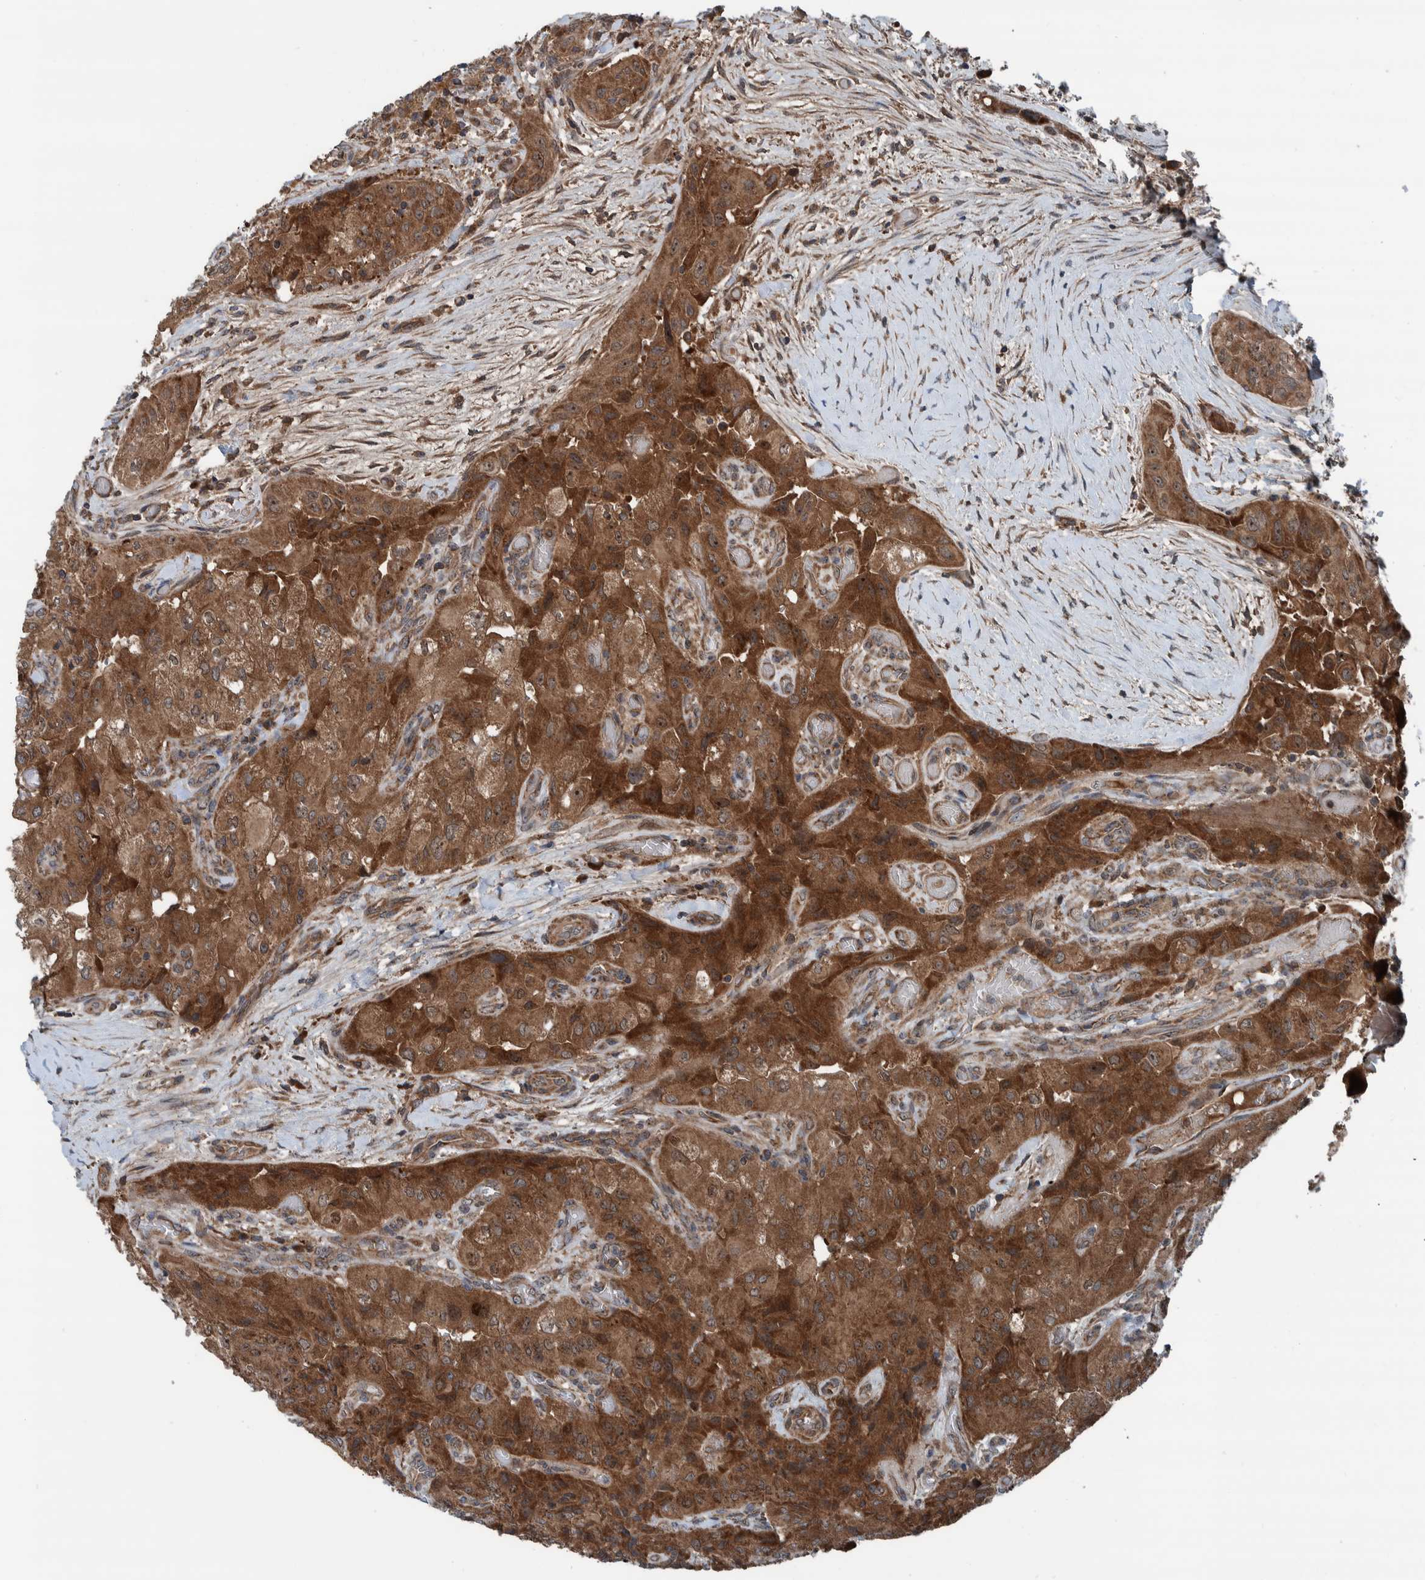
{"staining": {"intensity": "strong", "quantity": ">75%", "location": "cytoplasmic/membranous"}, "tissue": "thyroid cancer", "cell_type": "Tumor cells", "image_type": "cancer", "snomed": [{"axis": "morphology", "description": "Papillary adenocarcinoma, NOS"}, {"axis": "topography", "description": "Thyroid gland"}], "caption": "This is a photomicrograph of immunohistochemistry staining of thyroid cancer, which shows strong staining in the cytoplasmic/membranous of tumor cells.", "gene": "CUEDC1", "patient": {"sex": "female", "age": 59}}